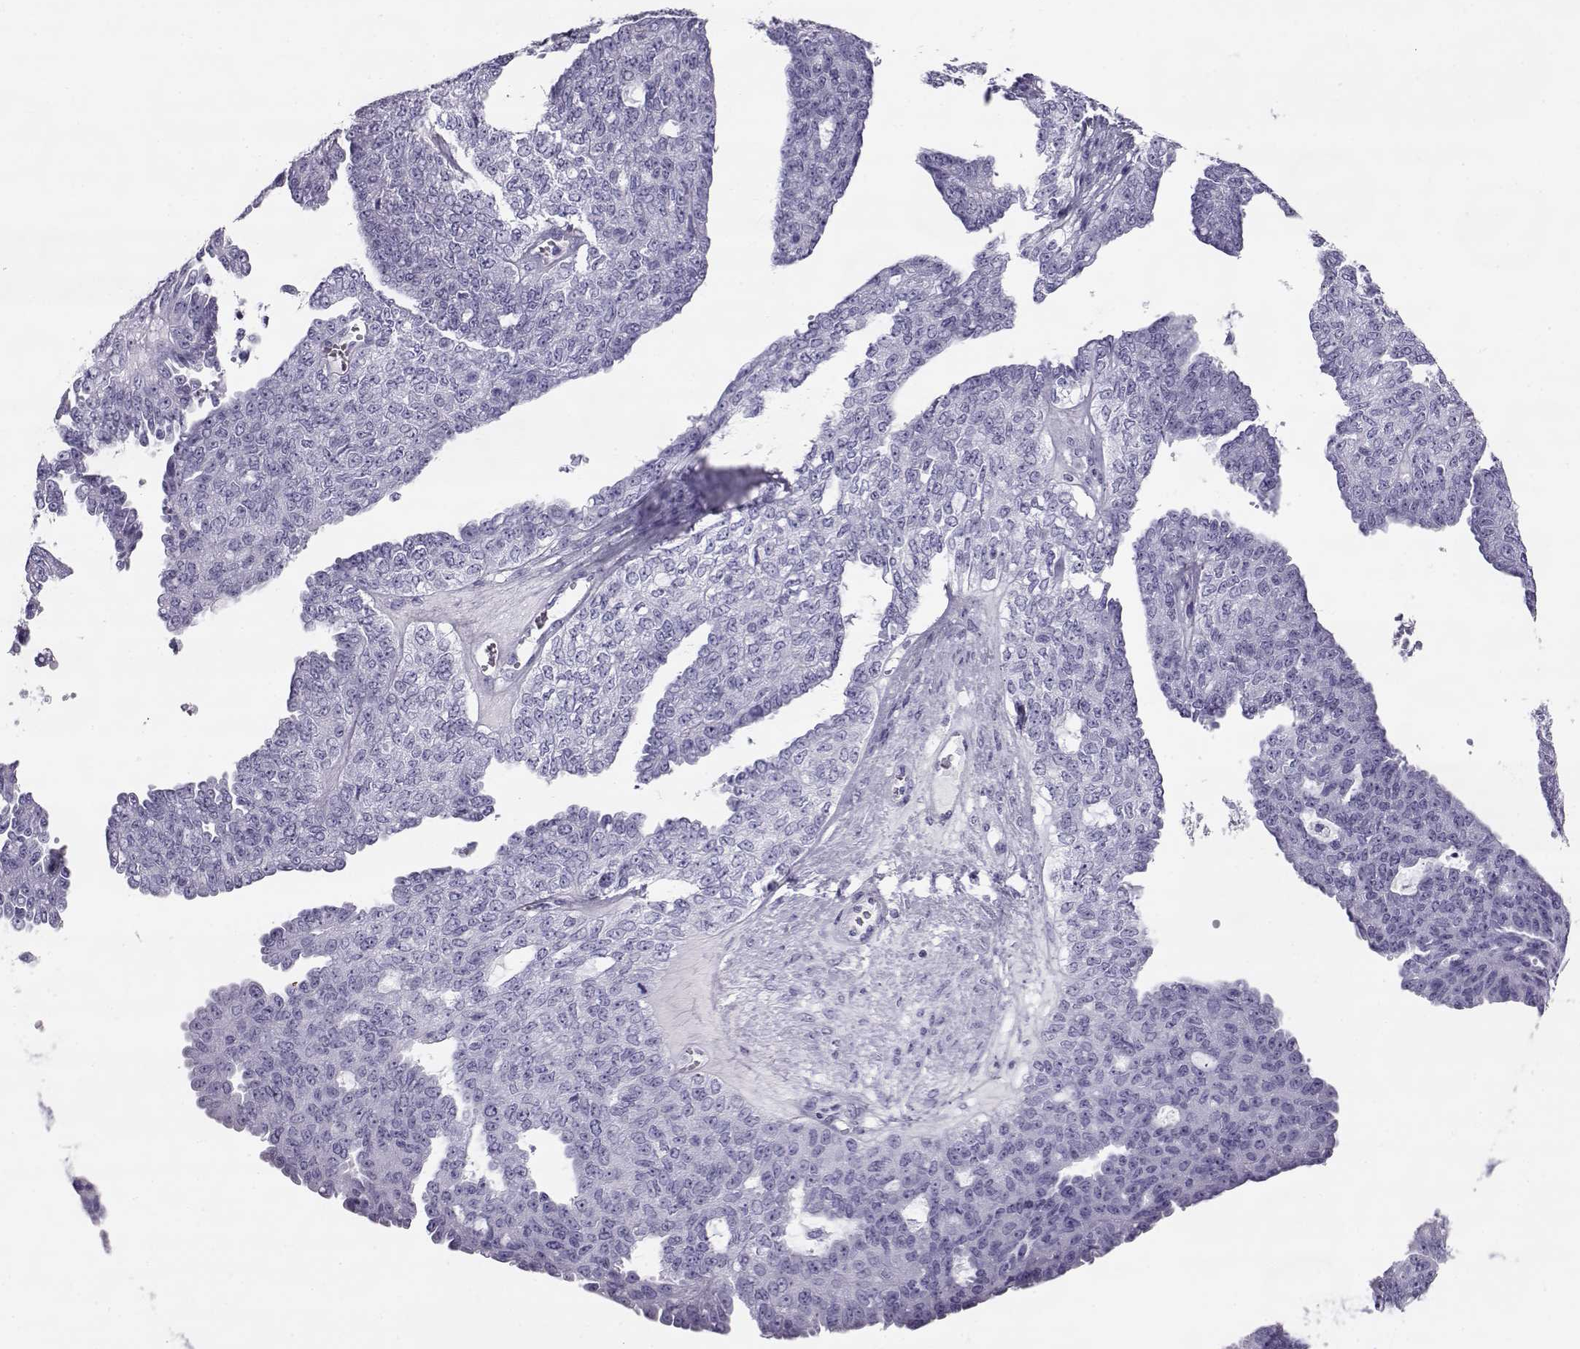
{"staining": {"intensity": "negative", "quantity": "none", "location": "none"}, "tissue": "ovarian cancer", "cell_type": "Tumor cells", "image_type": "cancer", "snomed": [{"axis": "morphology", "description": "Cystadenocarcinoma, serous, NOS"}, {"axis": "topography", "description": "Ovary"}], "caption": "Ovarian cancer was stained to show a protein in brown. There is no significant staining in tumor cells.", "gene": "RD3", "patient": {"sex": "female", "age": 71}}